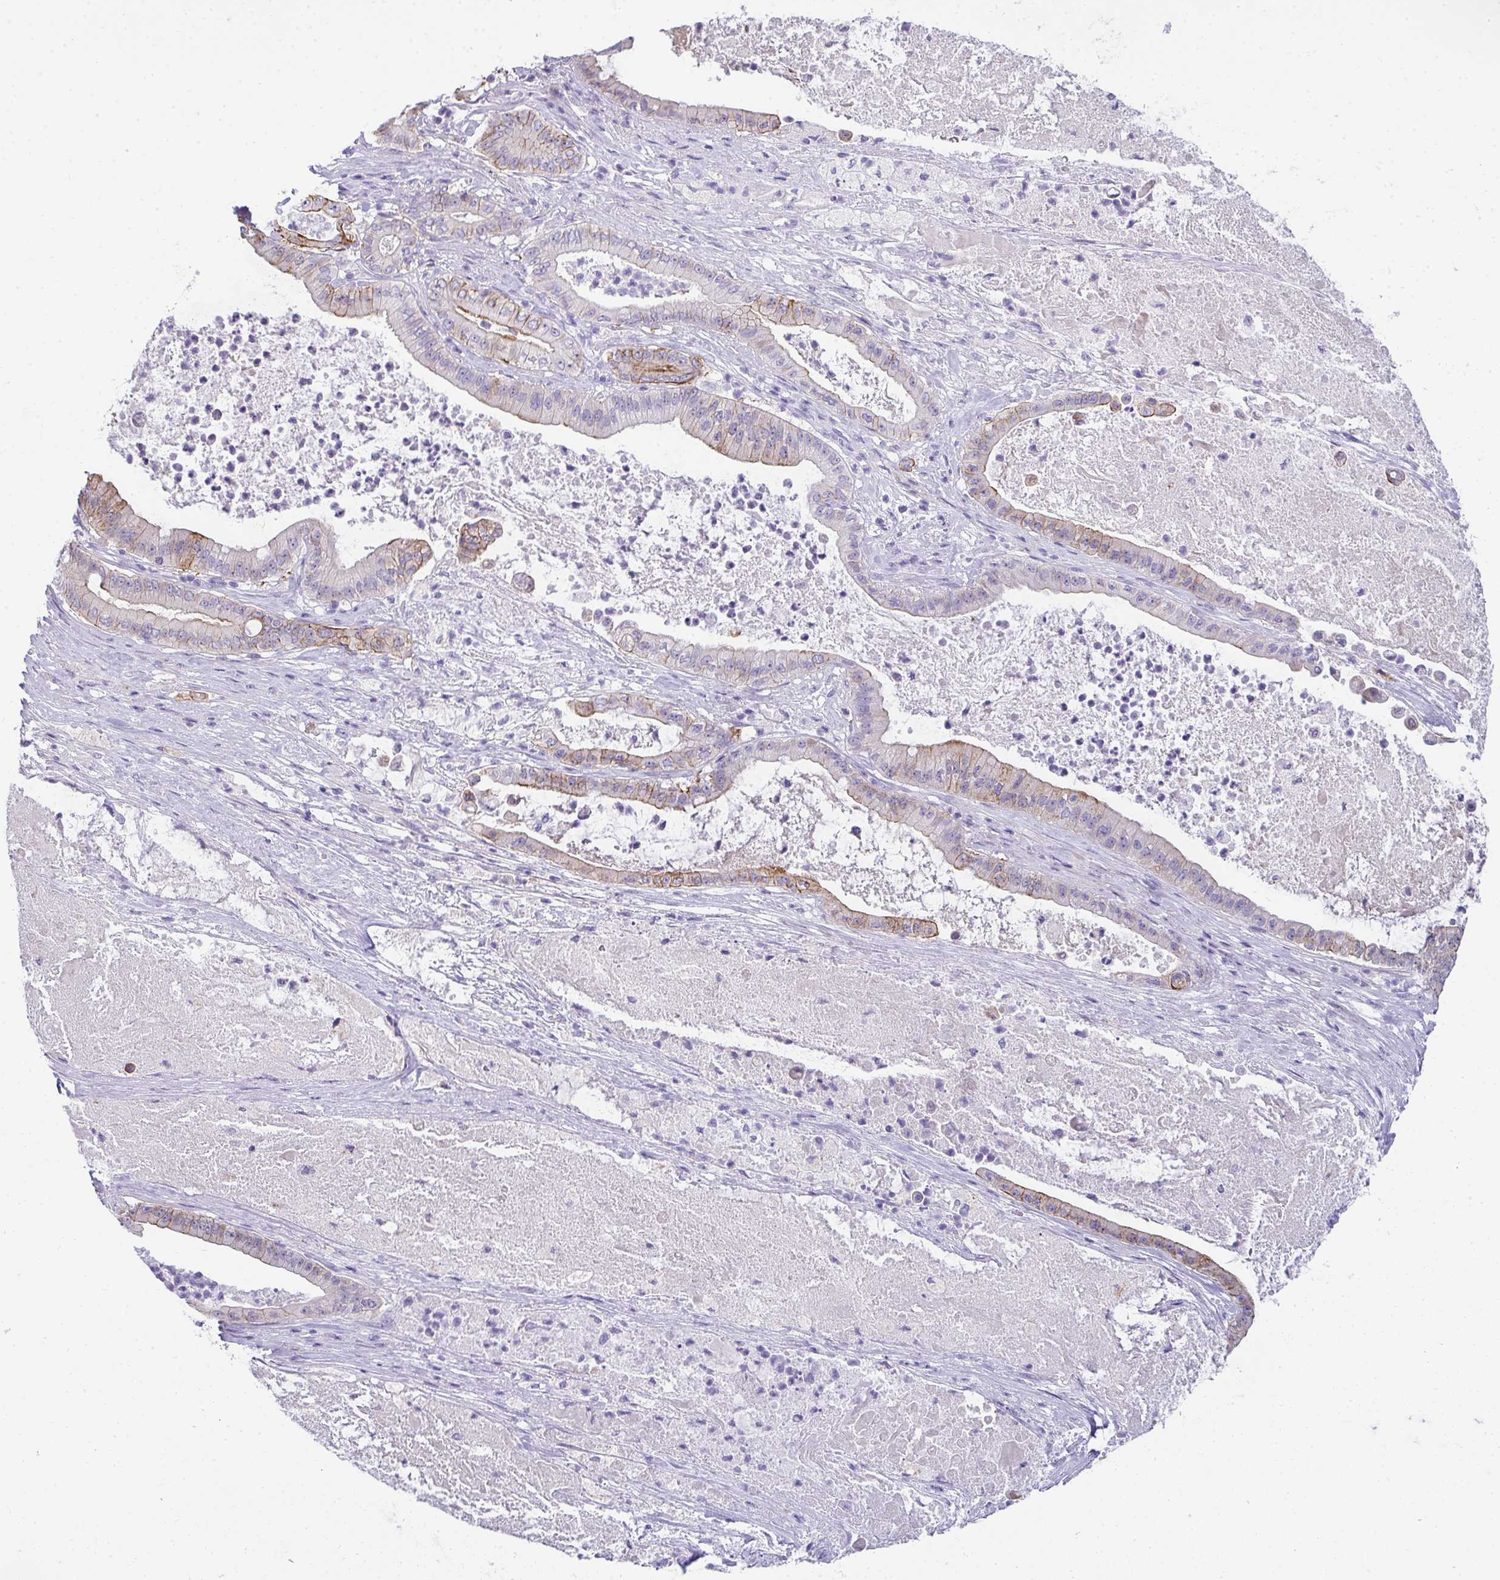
{"staining": {"intensity": "moderate", "quantity": "25%-75%", "location": "cytoplasmic/membranous"}, "tissue": "pancreatic cancer", "cell_type": "Tumor cells", "image_type": "cancer", "snomed": [{"axis": "morphology", "description": "Adenocarcinoma, NOS"}, {"axis": "topography", "description": "Pancreas"}], "caption": "Human adenocarcinoma (pancreatic) stained for a protein (brown) exhibits moderate cytoplasmic/membranous positive expression in approximately 25%-75% of tumor cells.", "gene": "AK5", "patient": {"sex": "male", "age": 71}}